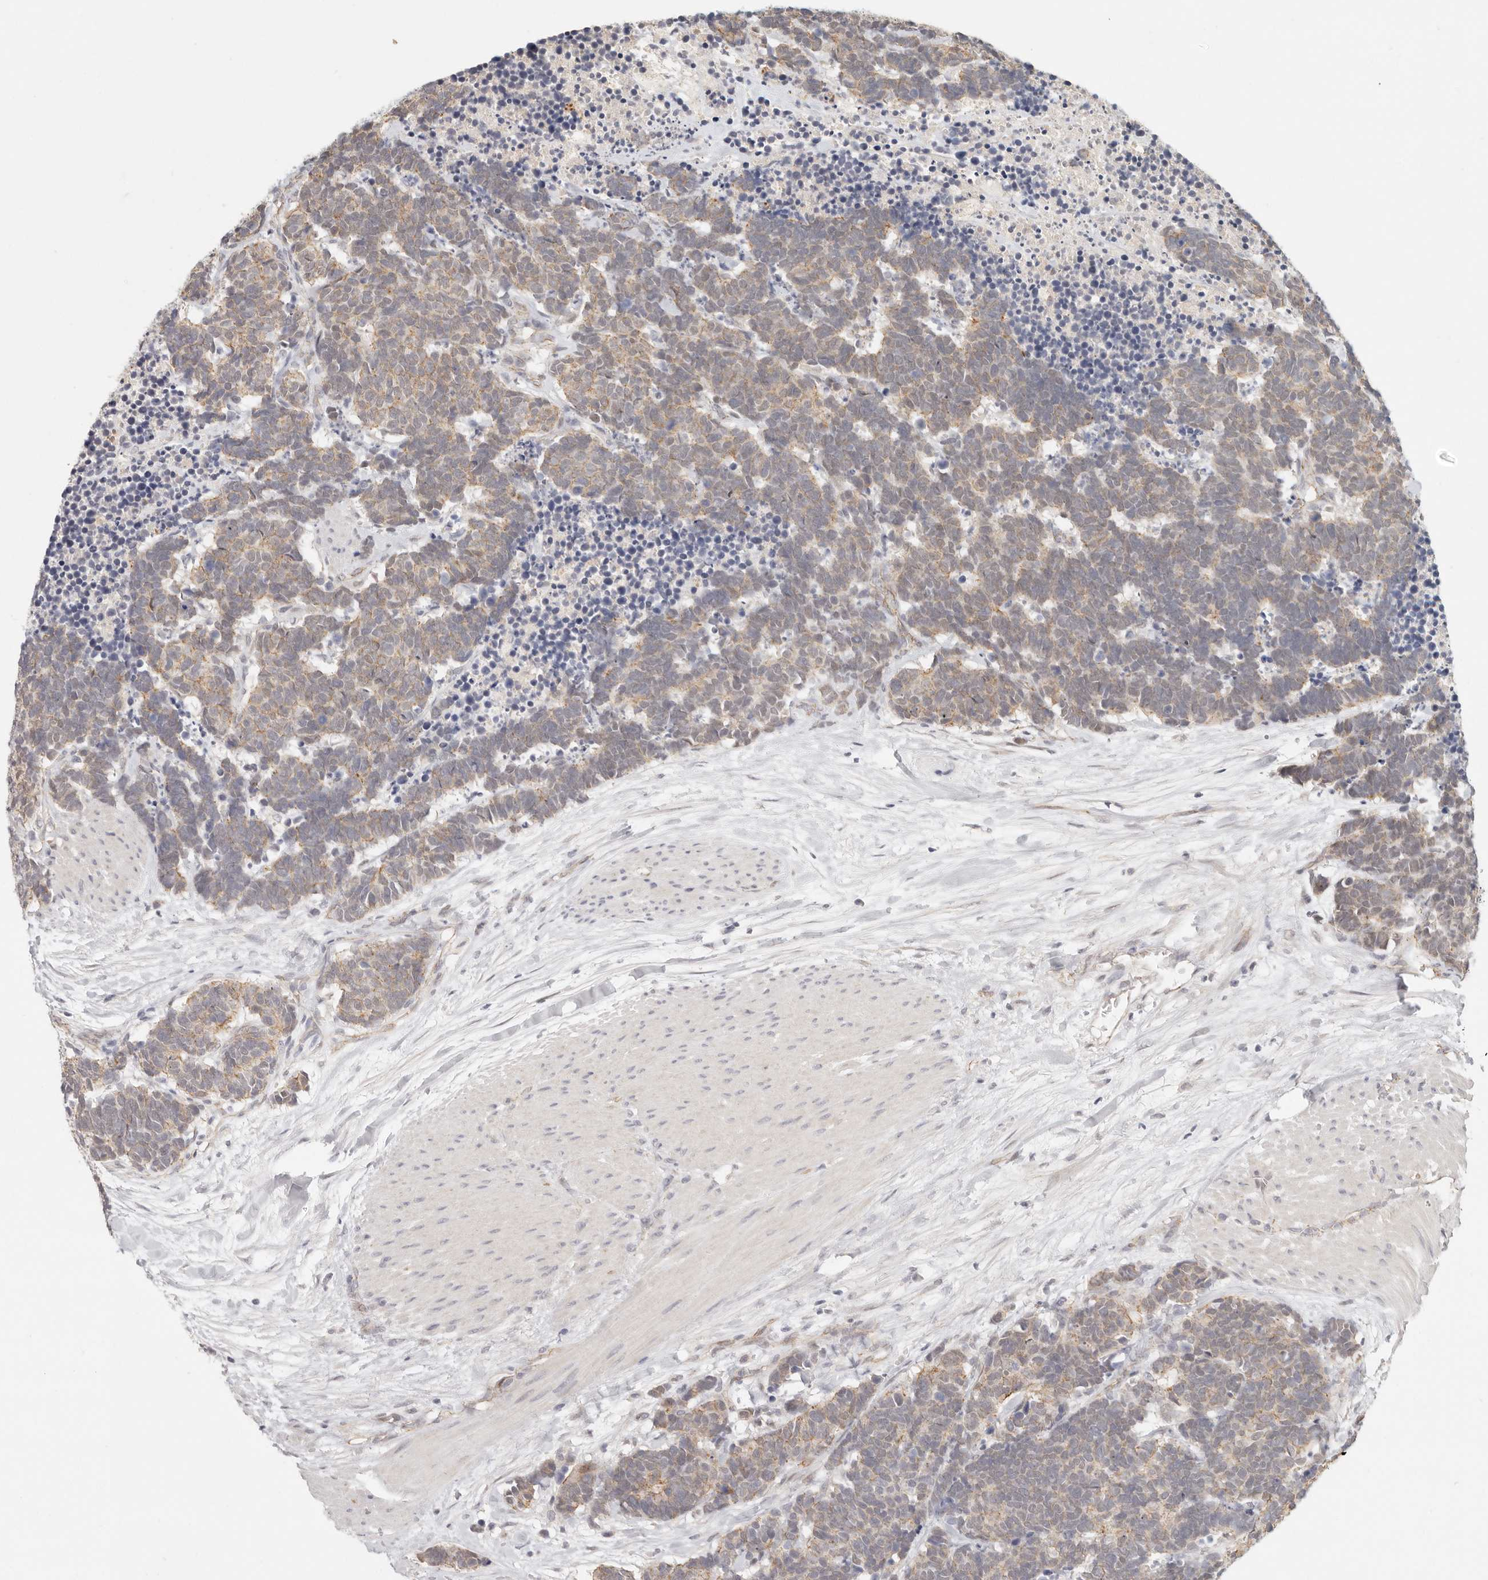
{"staining": {"intensity": "weak", "quantity": ">75%", "location": "cytoplasmic/membranous"}, "tissue": "carcinoid", "cell_type": "Tumor cells", "image_type": "cancer", "snomed": [{"axis": "morphology", "description": "Carcinoma, NOS"}, {"axis": "morphology", "description": "Carcinoid, malignant, NOS"}, {"axis": "topography", "description": "Urinary bladder"}], "caption": "Human carcinoid stained with a protein marker demonstrates weak staining in tumor cells.", "gene": "ANXA9", "patient": {"sex": "male", "age": 57}}